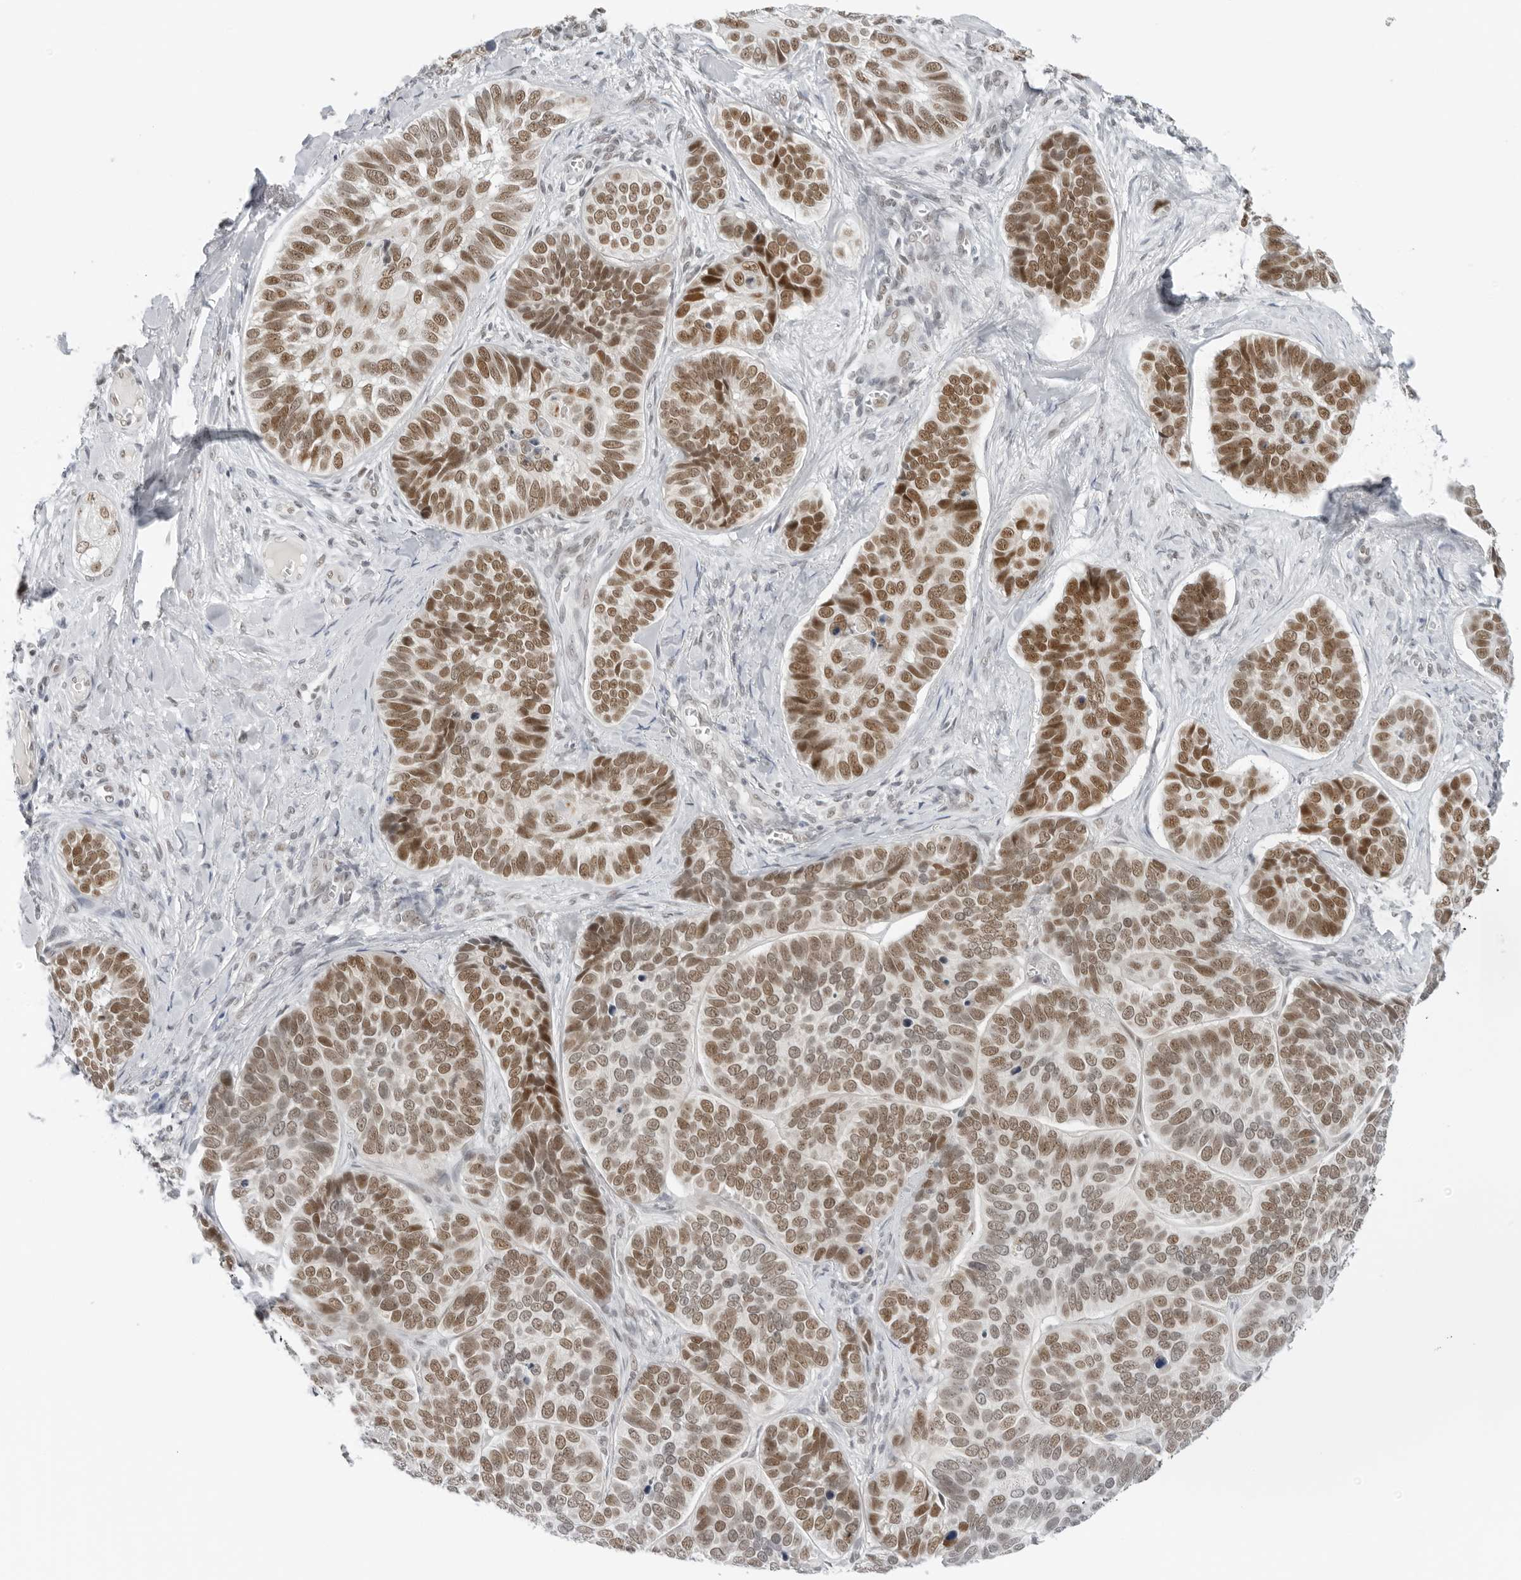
{"staining": {"intensity": "moderate", "quantity": ">75%", "location": "nuclear"}, "tissue": "skin cancer", "cell_type": "Tumor cells", "image_type": "cancer", "snomed": [{"axis": "morphology", "description": "Basal cell carcinoma"}, {"axis": "topography", "description": "Skin"}], "caption": "Immunohistochemistry histopathology image of neoplastic tissue: human skin cancer stained using immunohistochemistry (IHC) displays medium levels of moderate protein expression localized specifically in the nuclear of tumor cells, appearing as a nuclear brown color.", "gene": "FOXK2", "patient": {"sex": "male", "age": 62}}